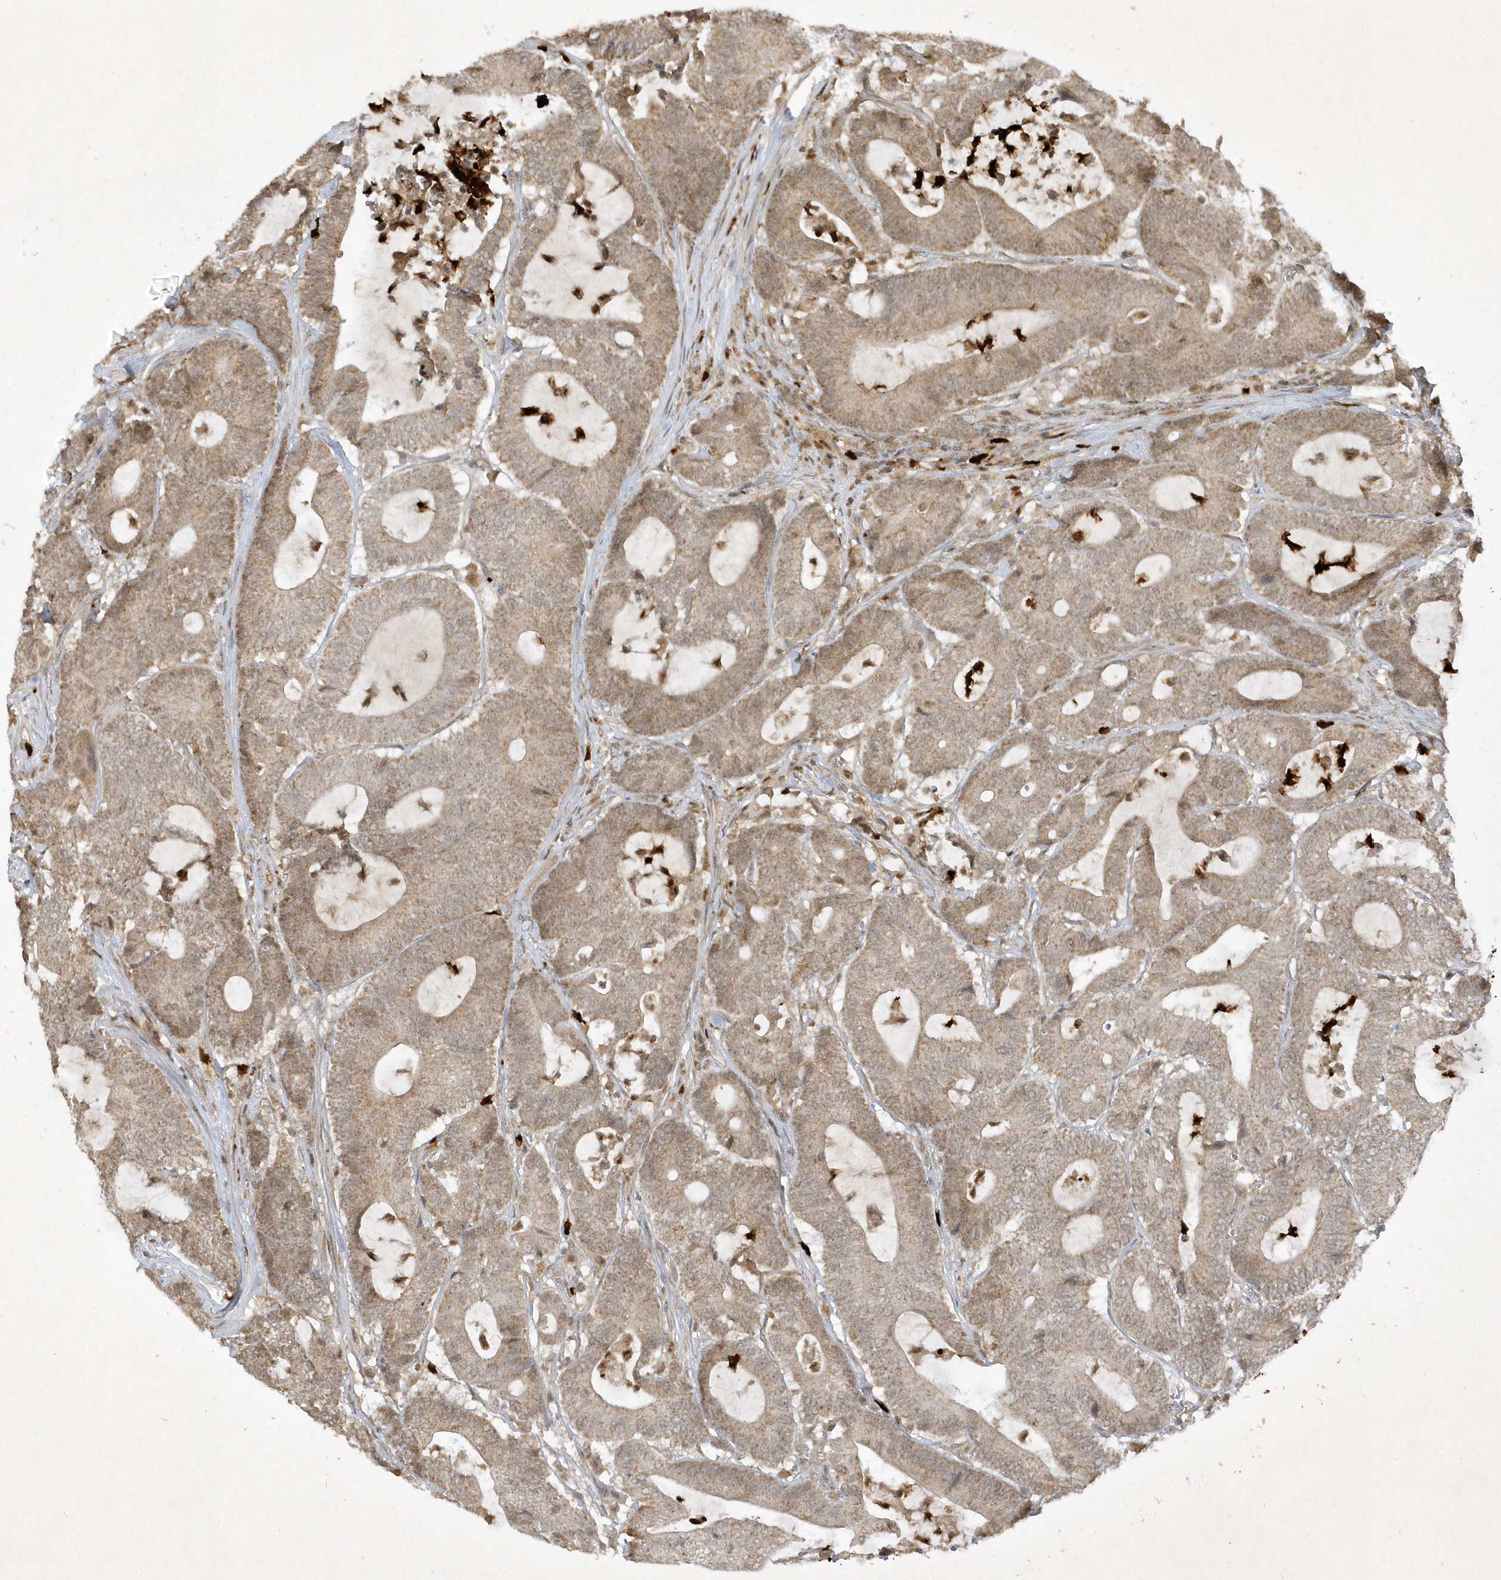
{"staining": {"intensity": "moderate", "quantity": ">75%", "location": "cytoplasmic/membranous,nuclear"}, "tissue": "colorectal cancer", "cell_type": "Tumor cells", "image_type": "cancer", "snomed": [{"axis": "morphology", "description": "Adenocarcinoma, NOS"}, {"axis": "topography", "description": "Colon"}], "caption": "A histopathology image showing moderate cytoplasmic/membranous and nuclear expression in approximately >75% of tumor cells in adenocarcinoma (colorectal), as visualized by brown immunohistochemical staining.", "gene": "ZNF213", "patient": {"sex": "female", "age": 84}}